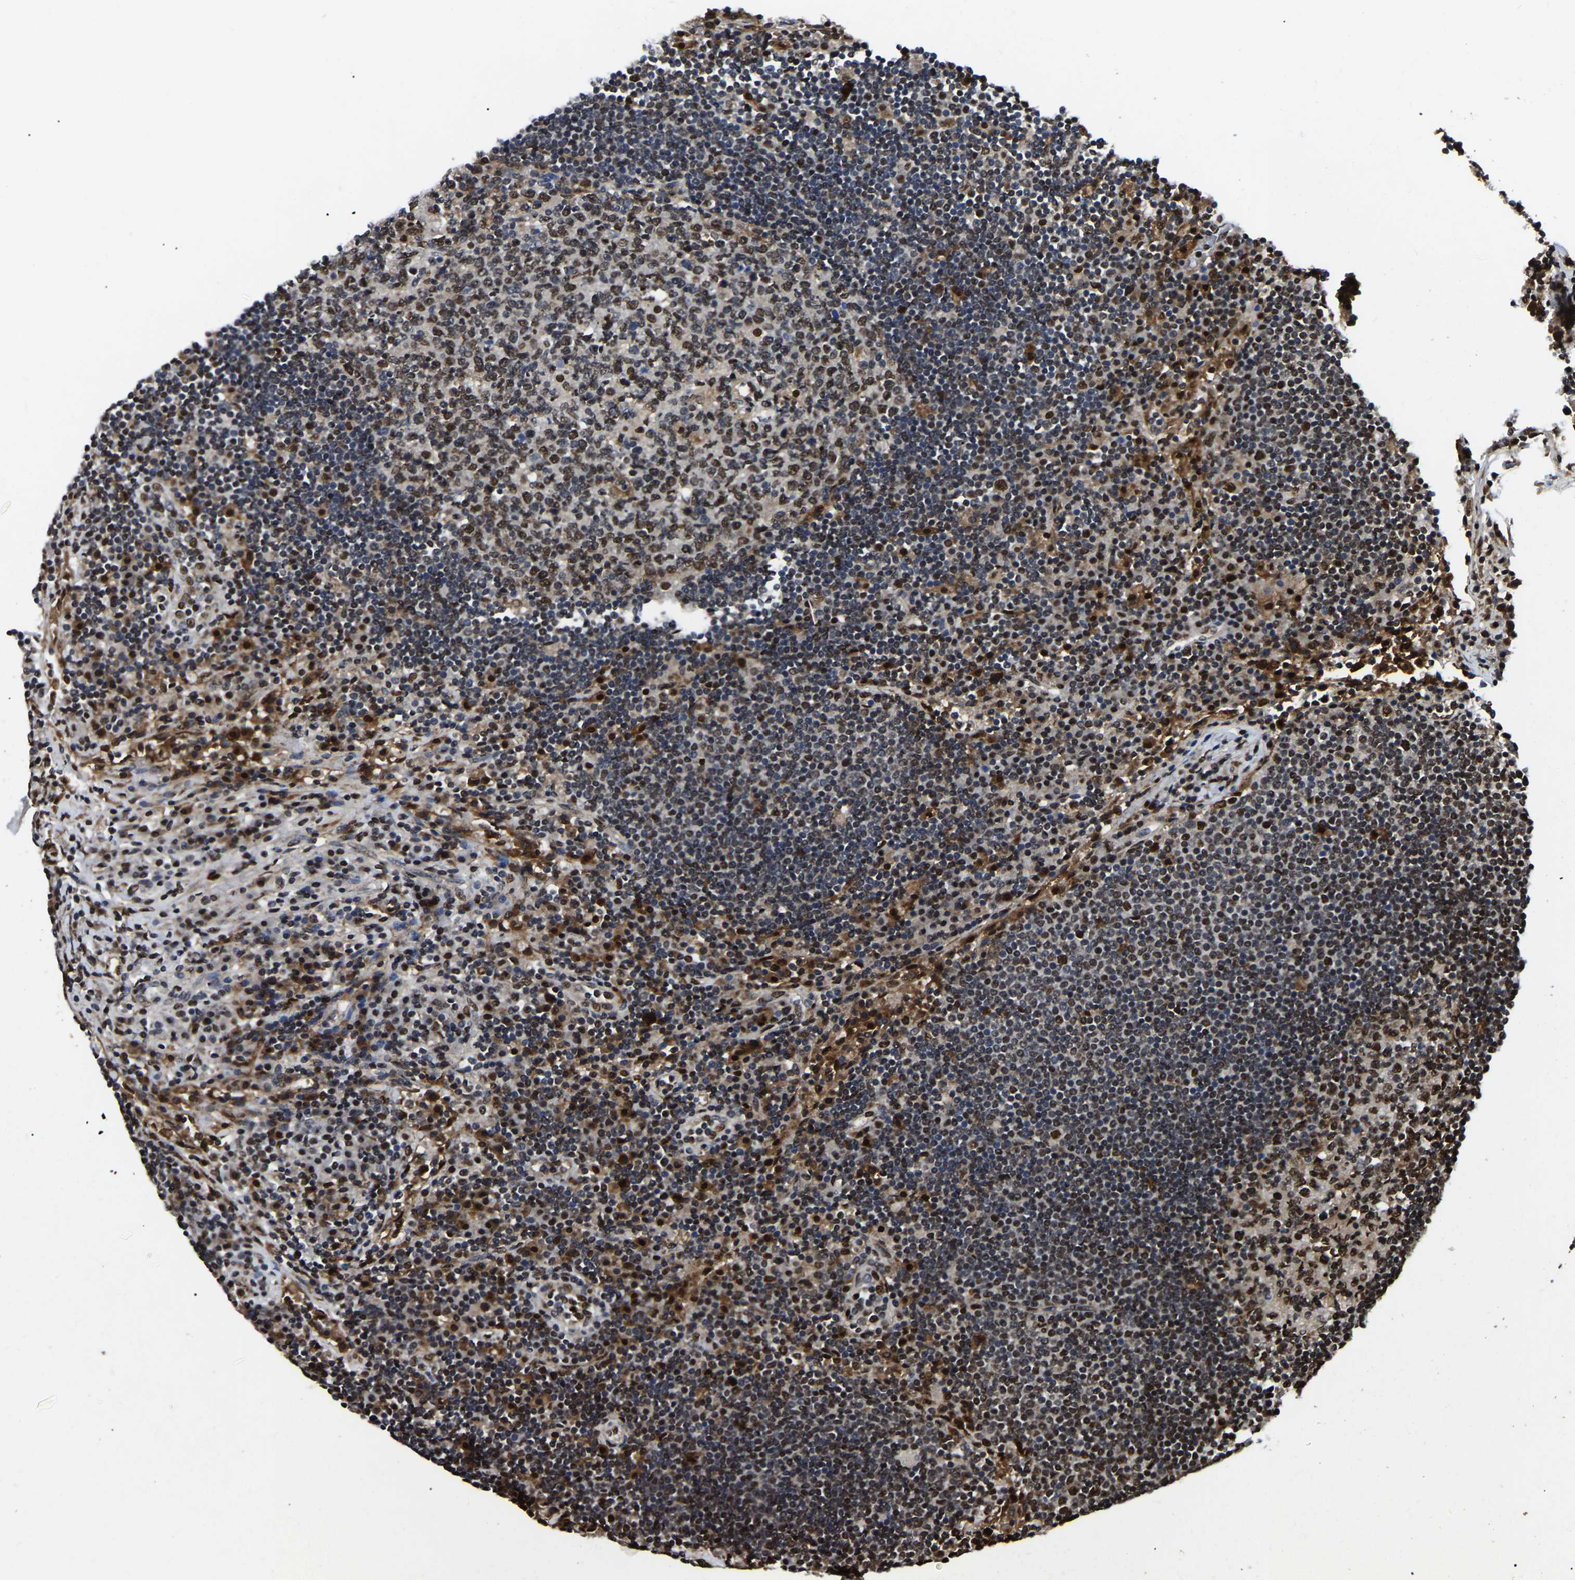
{"staining": {"intensity": "strong", "quantity": ">75%", "location": "nuclear"}, "tissue": "lymph node", "cell_type": "Germinal center cells", "image_type": "normal", "snomed": [{"axis": "morphology", "description": "Normal tissue, NOS"}, {"axis": "topography", "description": "Lymph node"}], "caption": "IHC staining of benign lymph node, which shows high levels of strong nuclear positivity in about >75% of germinal center cells indicating strong nuclear protein positivity. The staining was performed using DAB (3,3'-diaminobenzidine) (brown) for protein detection and nuclei were counterstained in hematoxylin (blue).", "gene": "TRIM35", "patient": {"sex": "female", "age": 53}}